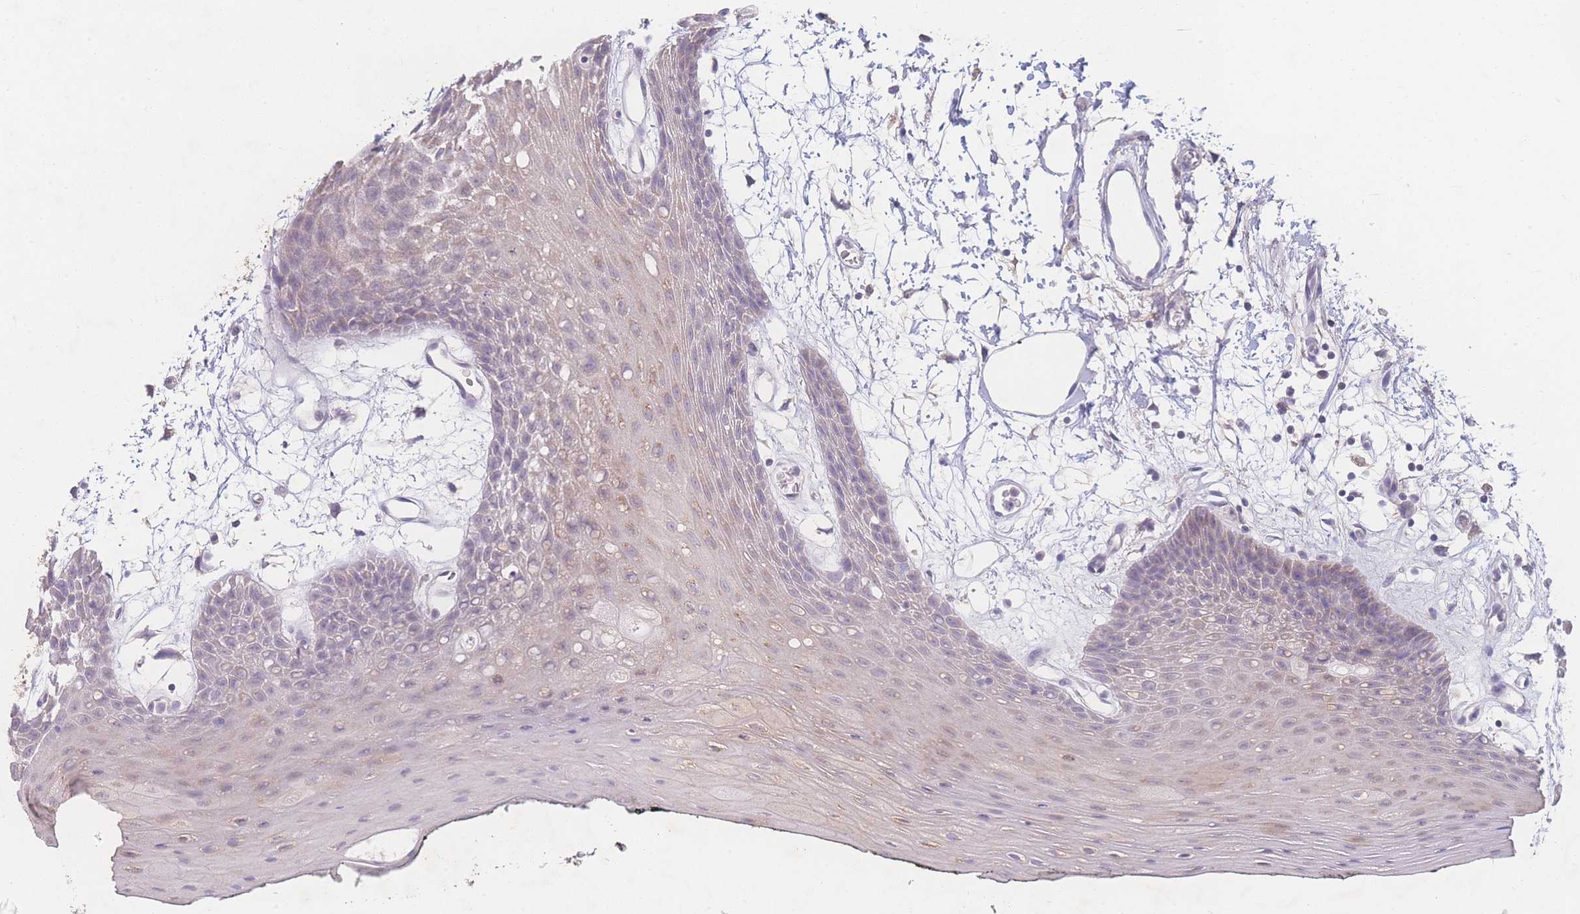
{"staining": {"intensity": "moderate", "quantity": "<25%", "location": "cytoplasmic/membranous"}, "tissue": "oral mucosa", "cell_type": "Squamous epithelial cells", "image_type": "normal", "snomed": [{"axis": "morphology", "description": "Normal tissue, NOS"}, {"axis": "topography", "description": "Oral tissue"}, {"axis": "topography", "description": "Tounge, NOS"}], "caption": "This histopathology image shows IHC staining of unremarkable human oral mucosa, with low moderate cytoplasmic/membranous staining in approximately <25% of squamous epithelial cells.", "gene": "GIPR", "patient": {"sex": "female", "age": 59}}